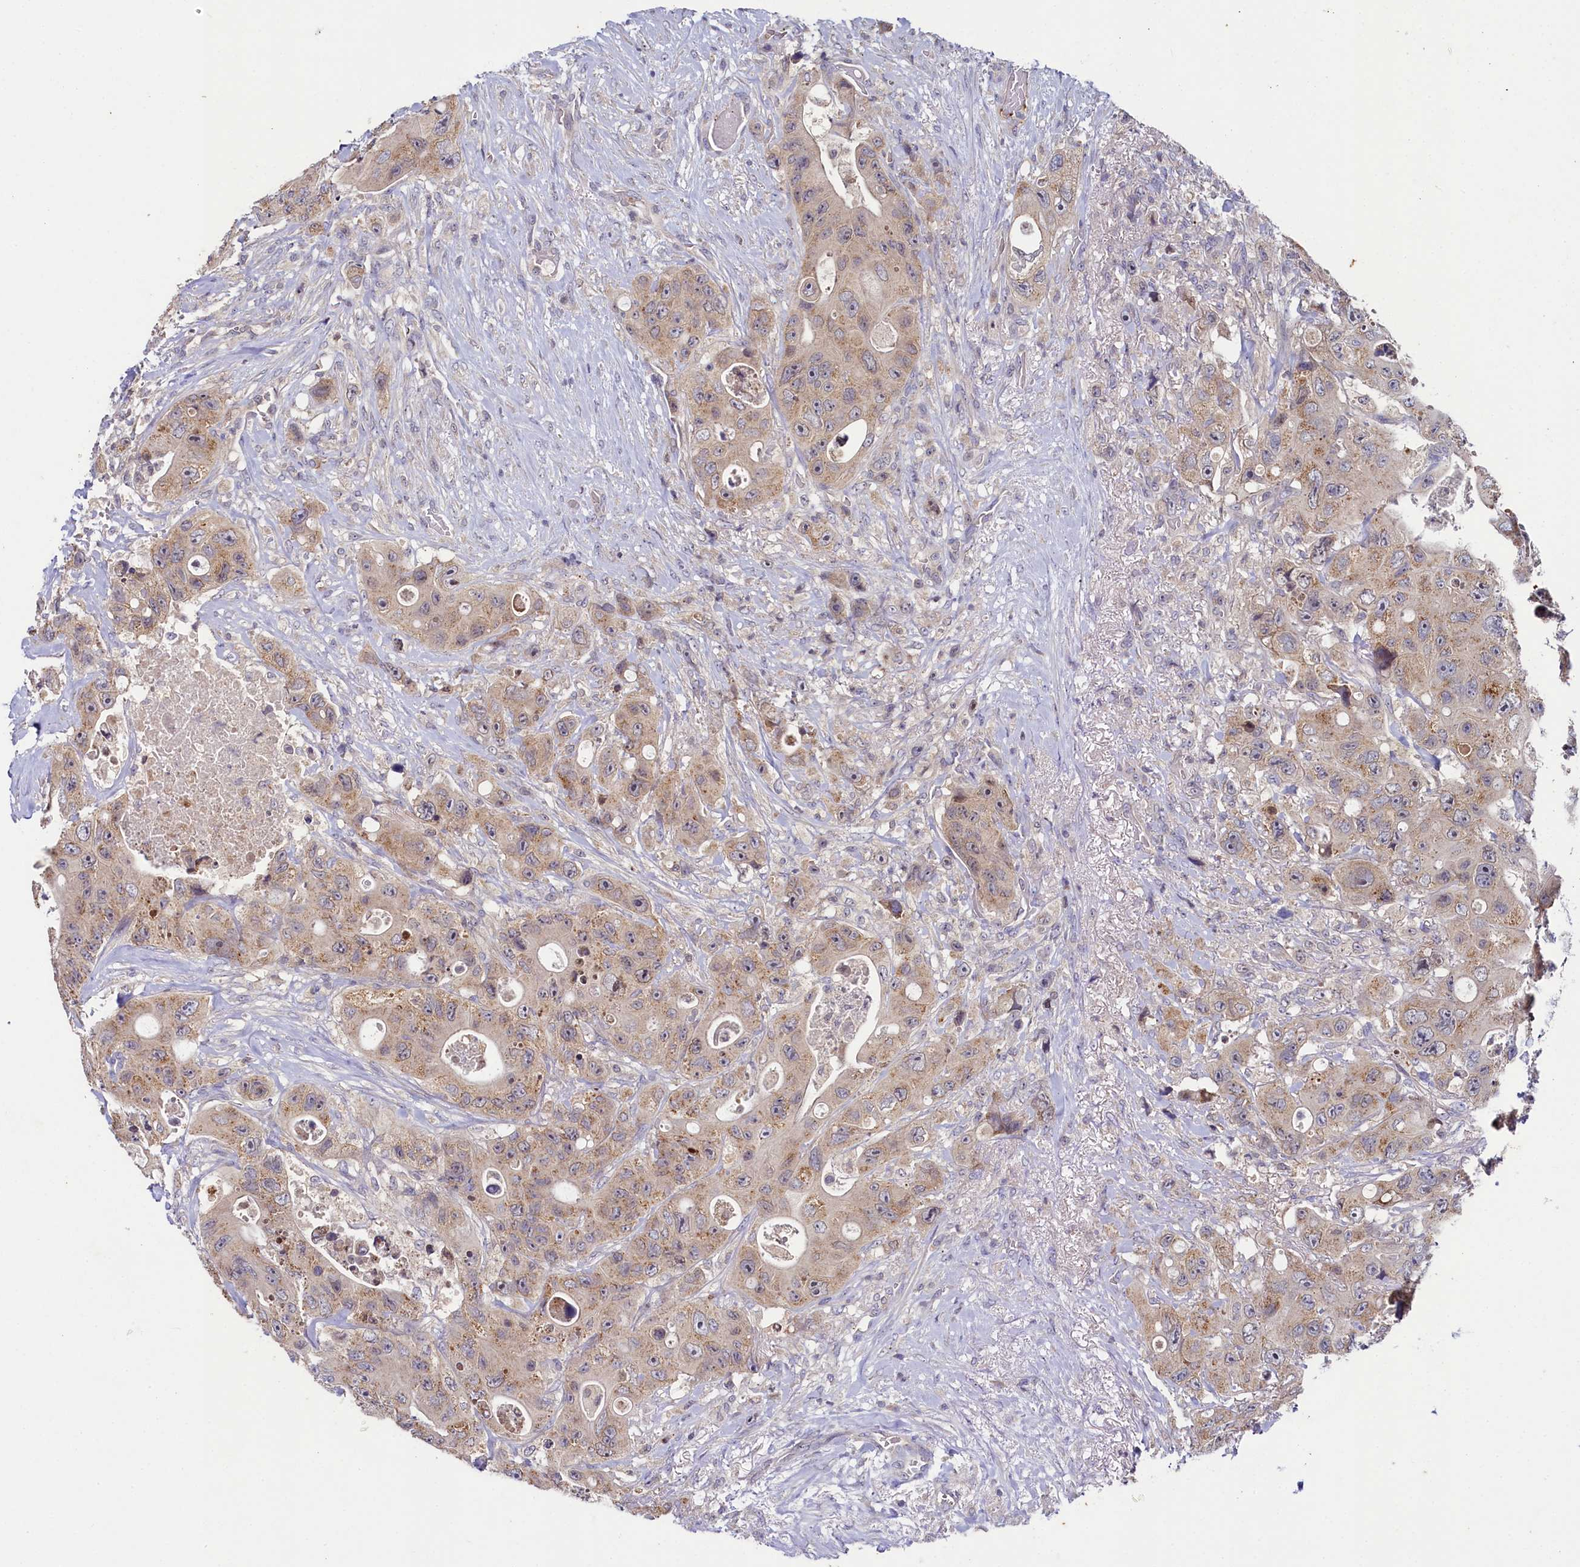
{"staining": {"intensity": "weak", "quantity": ">75%", "location": "cytoplasmic/membranous"}, "tissue": "colorectal cancer", "cell_type": "Tumor cells", "image_type": "cancer", "snomed": [{"axis": "morphology", "description": "Adenocarcinoma, NOS"}, {"axis": "topography", "description": "Colon"}], "caption": "Protein expression by immunohistochemistry (IHC) shows weak cytoplasmic/membranous staining in approximately >75% of tumor cells in colorectal cancer (adenocarcinoma).", "gene": "SPINK9", "patient": {"sex": "female", "age": 46}}